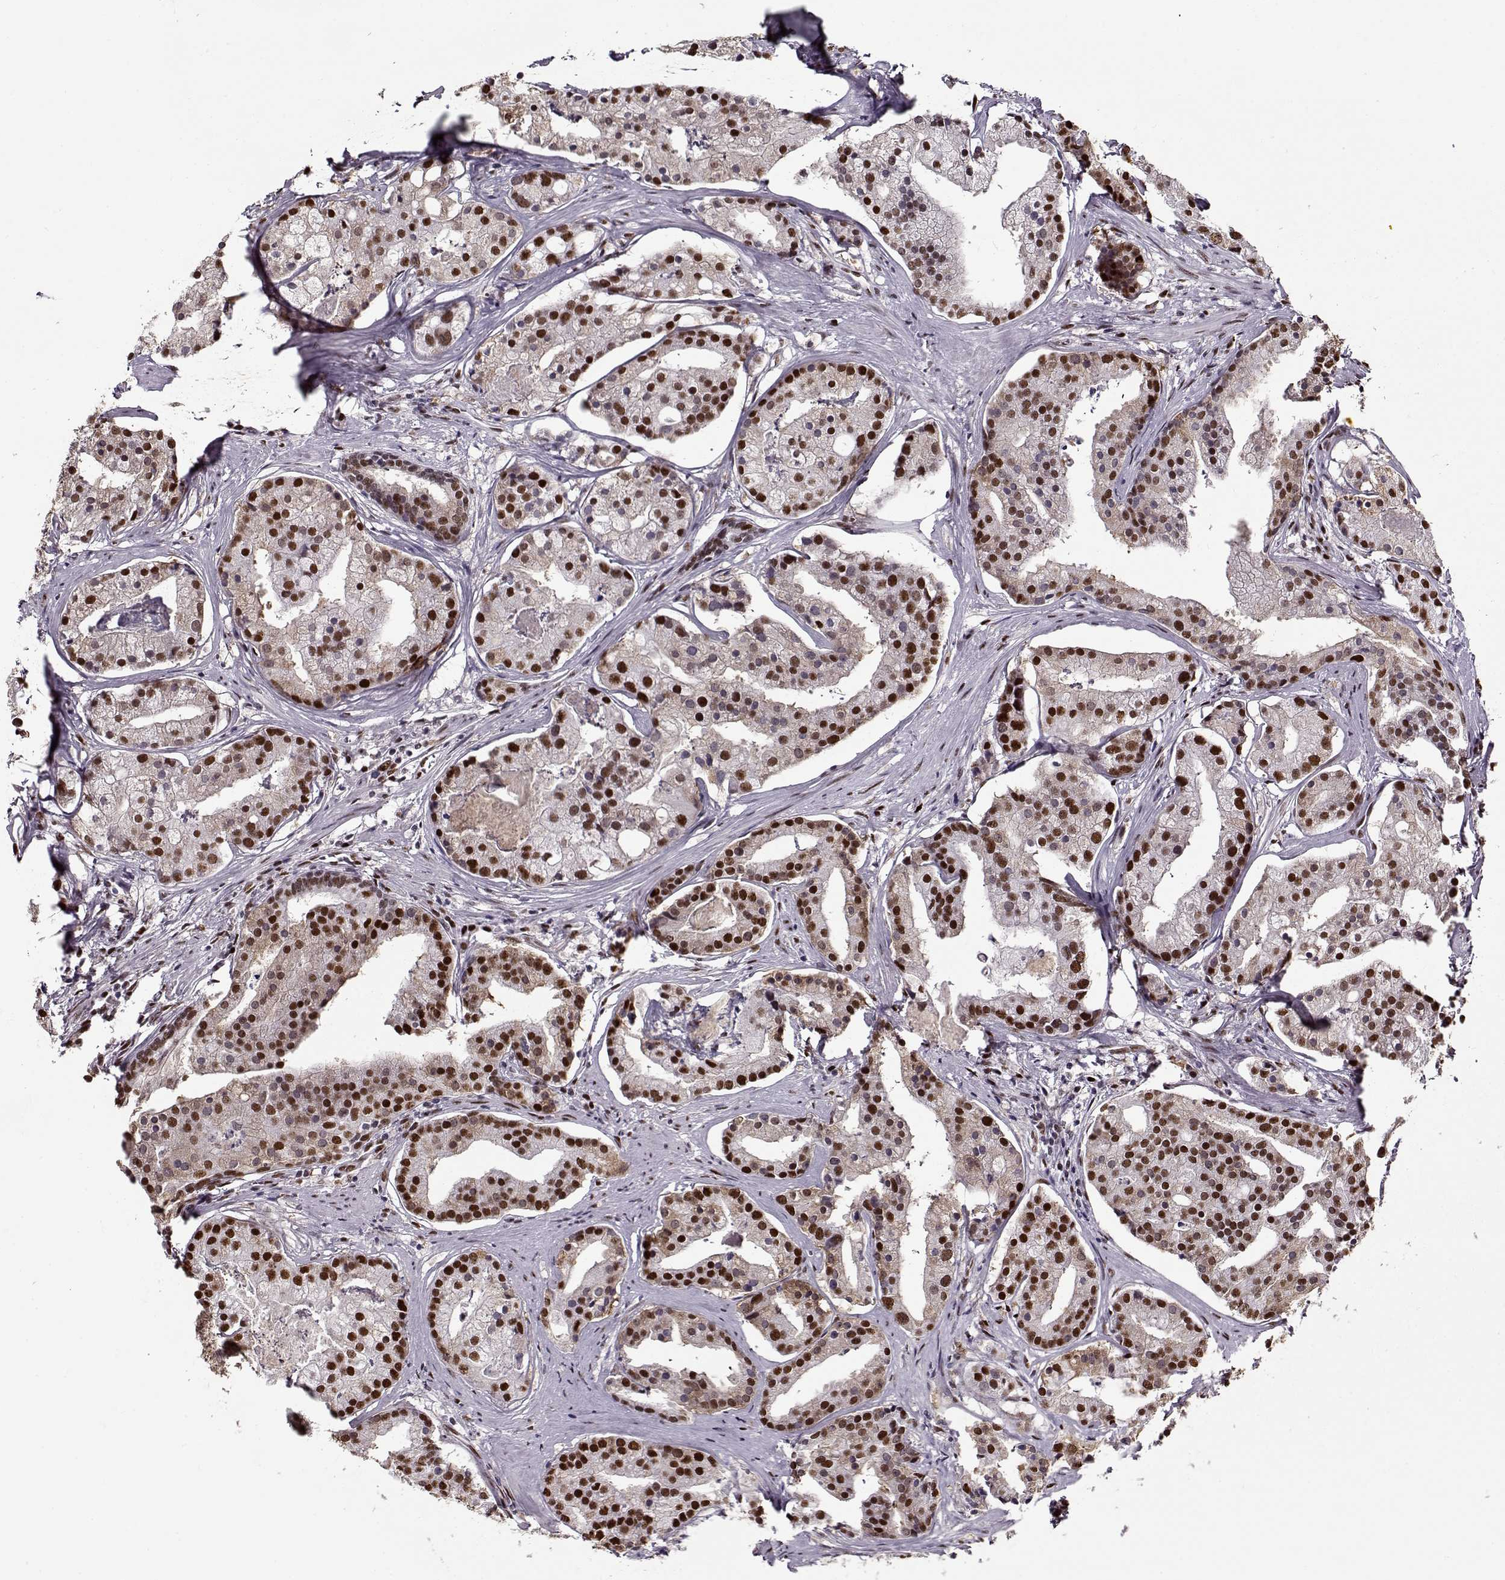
{"staining": {"intensity": "strong", "quantity": ">75%", "location": "nuclear"}, "tissue": "prostate cancer", "cell_type": "Tumor cells", "image_type": "cancer", "snomed": [{"axis": "morphology", "description": "Adenocarcinoma, NOS"}, {"axis": "topography", "description": "Prostate and seminal vesicle, NOS"}, {"axis": "topography", "description": "Prostate"}], "caption": "Human adenocarcinoma (prostate) stained with a brown dye reveals strong nuclear positive staining in approximately >75% of tumor cells.", "gene": "PRMT8", "patient": {"sex": "male", "age": 44}}